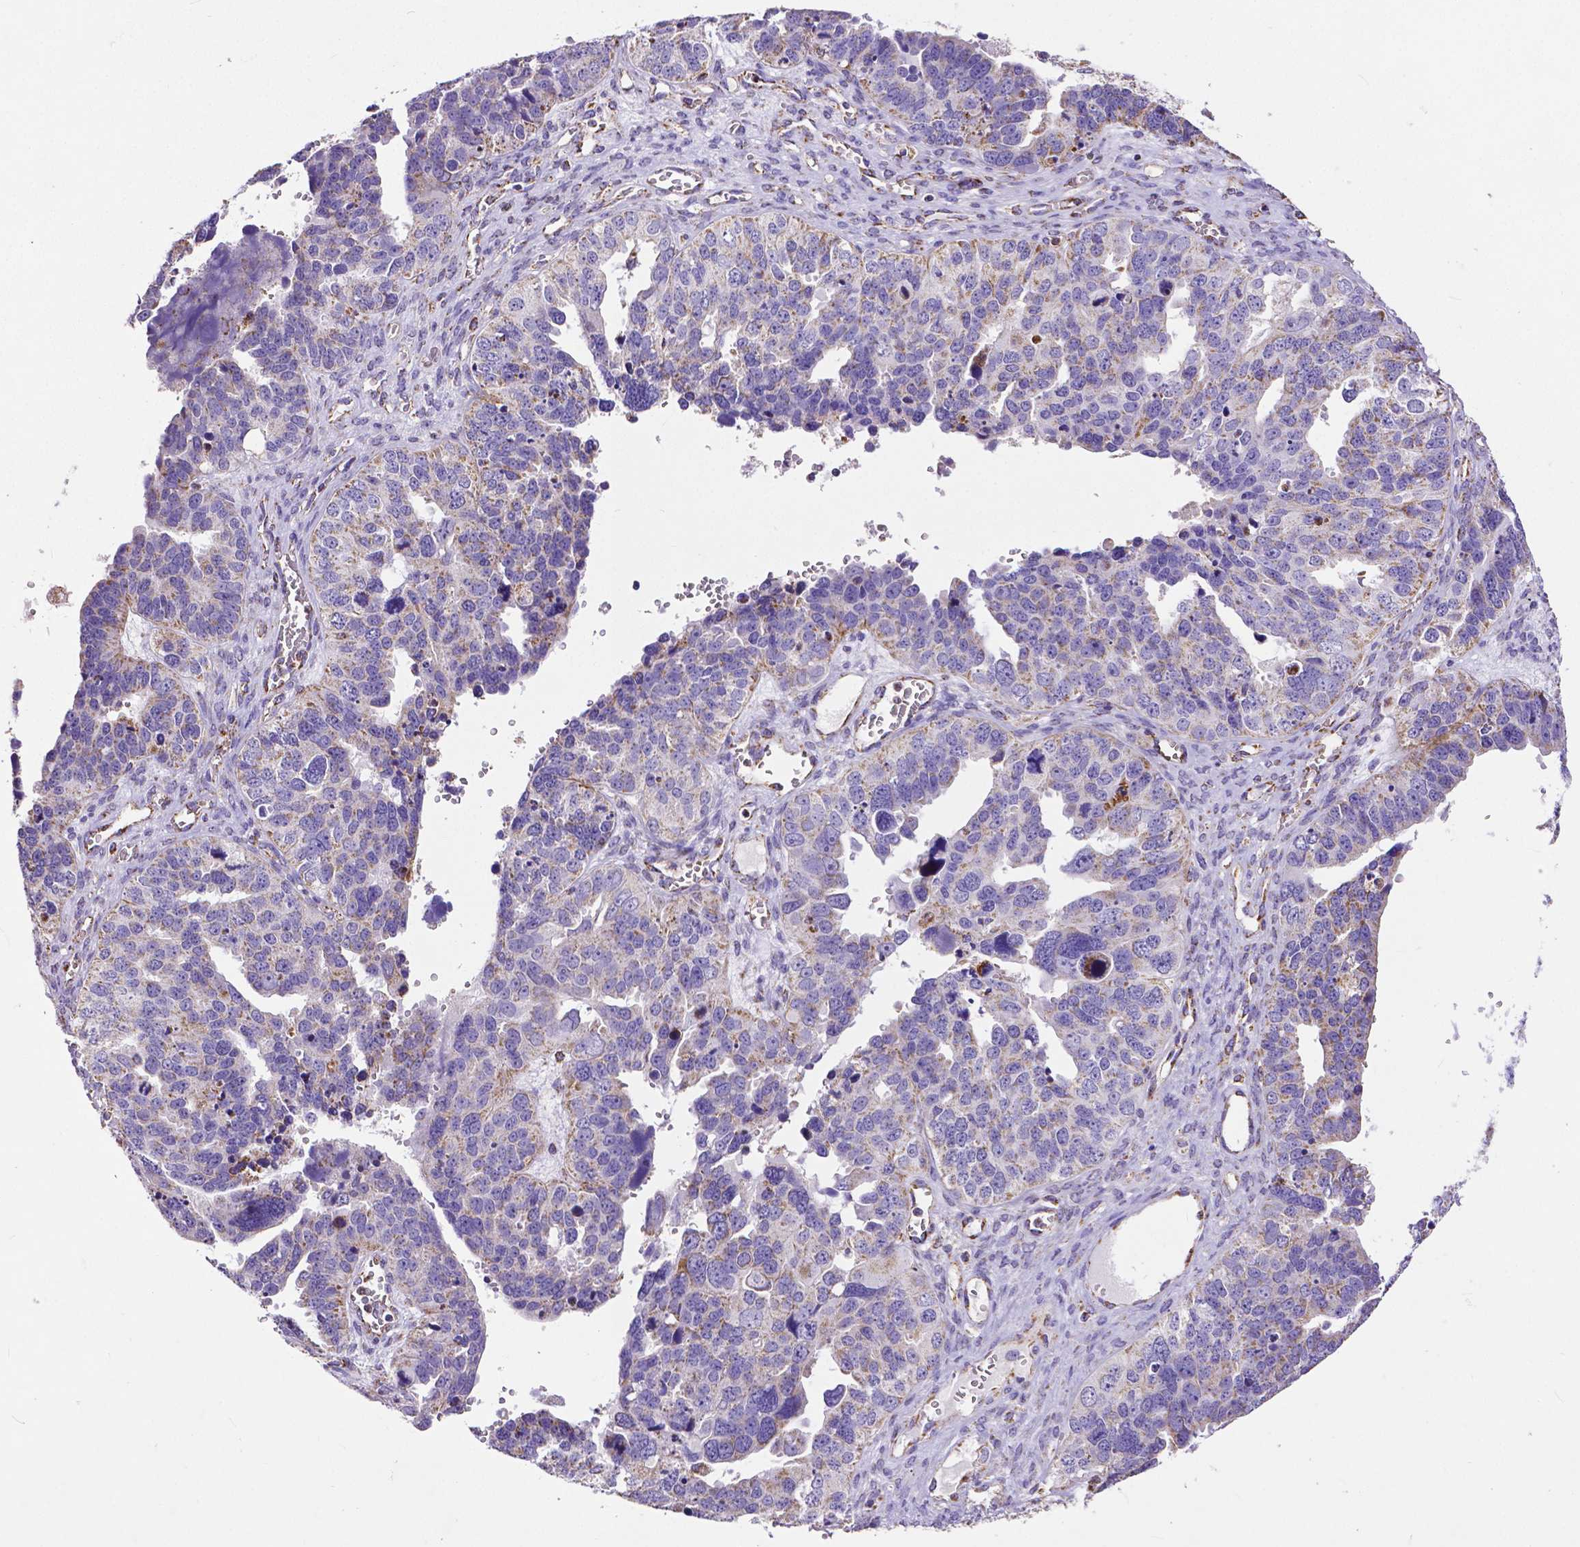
{"staining": {"intensity": "weak", "quantity": "25%-75%", "location": "cytoplasmic/membranous"}, "tissue": "ovarian cancer", "cell_type": "Tumor cells", "image_type": "cancer", "snomed": [{"axis": "morphology", "description": "Cystadenocarcinoma, serous, NOS"}, {"axis": "topography", "description": "Ovary"}], "caption": "An image showing weak cytoplasmic/membranous expression in approximately 25%-75% of tumor cells in ovarian cancer, as visualized by brown immunohistochemical staining.", "gene": "MACC1", "patient": {"sex": "female", "age": 76}}